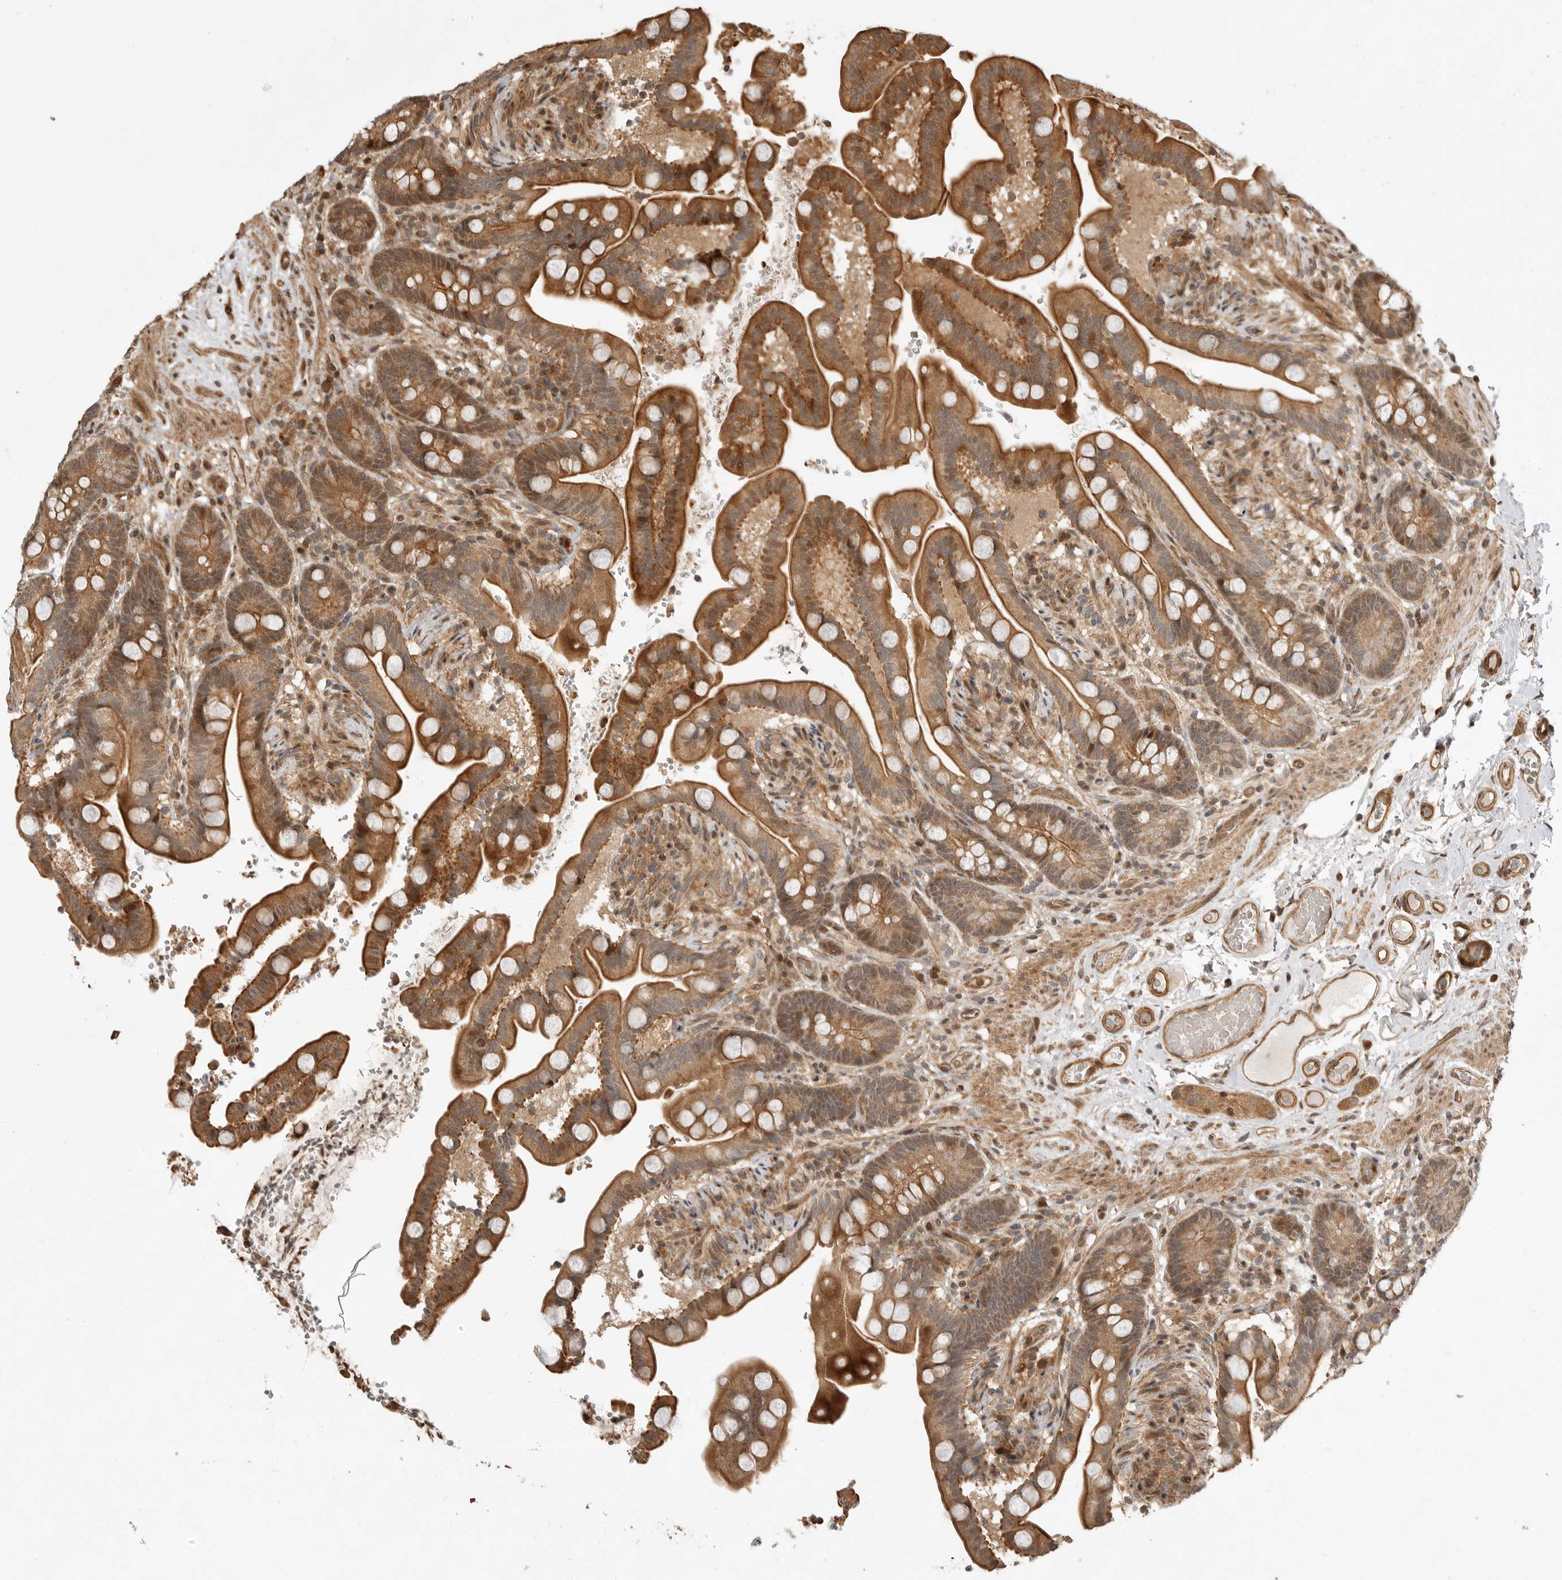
{"staining": {"intensity": "strong", "quantity": ">75%", "location": "cytoplasmic/membranous,nuclear"}, "tissue": "colon", "cell_type": "Endothelial cells", "image_type": "normal", "snomed": [{"axis": "morphology", "description": "Normal tissue, NOS"}, {"axis": "topography", "description": "Smooth muscle"}, {"axis": "topography", "description": "Colon"}], "caption": "IHC of benign human colon exhibits high levels of strong cytoplasmic/membranous,nuclear staining in approximately >75% of endothelial cells.", "gene": "ADPRS", "patient": {"sex": "male", "age": 73}}